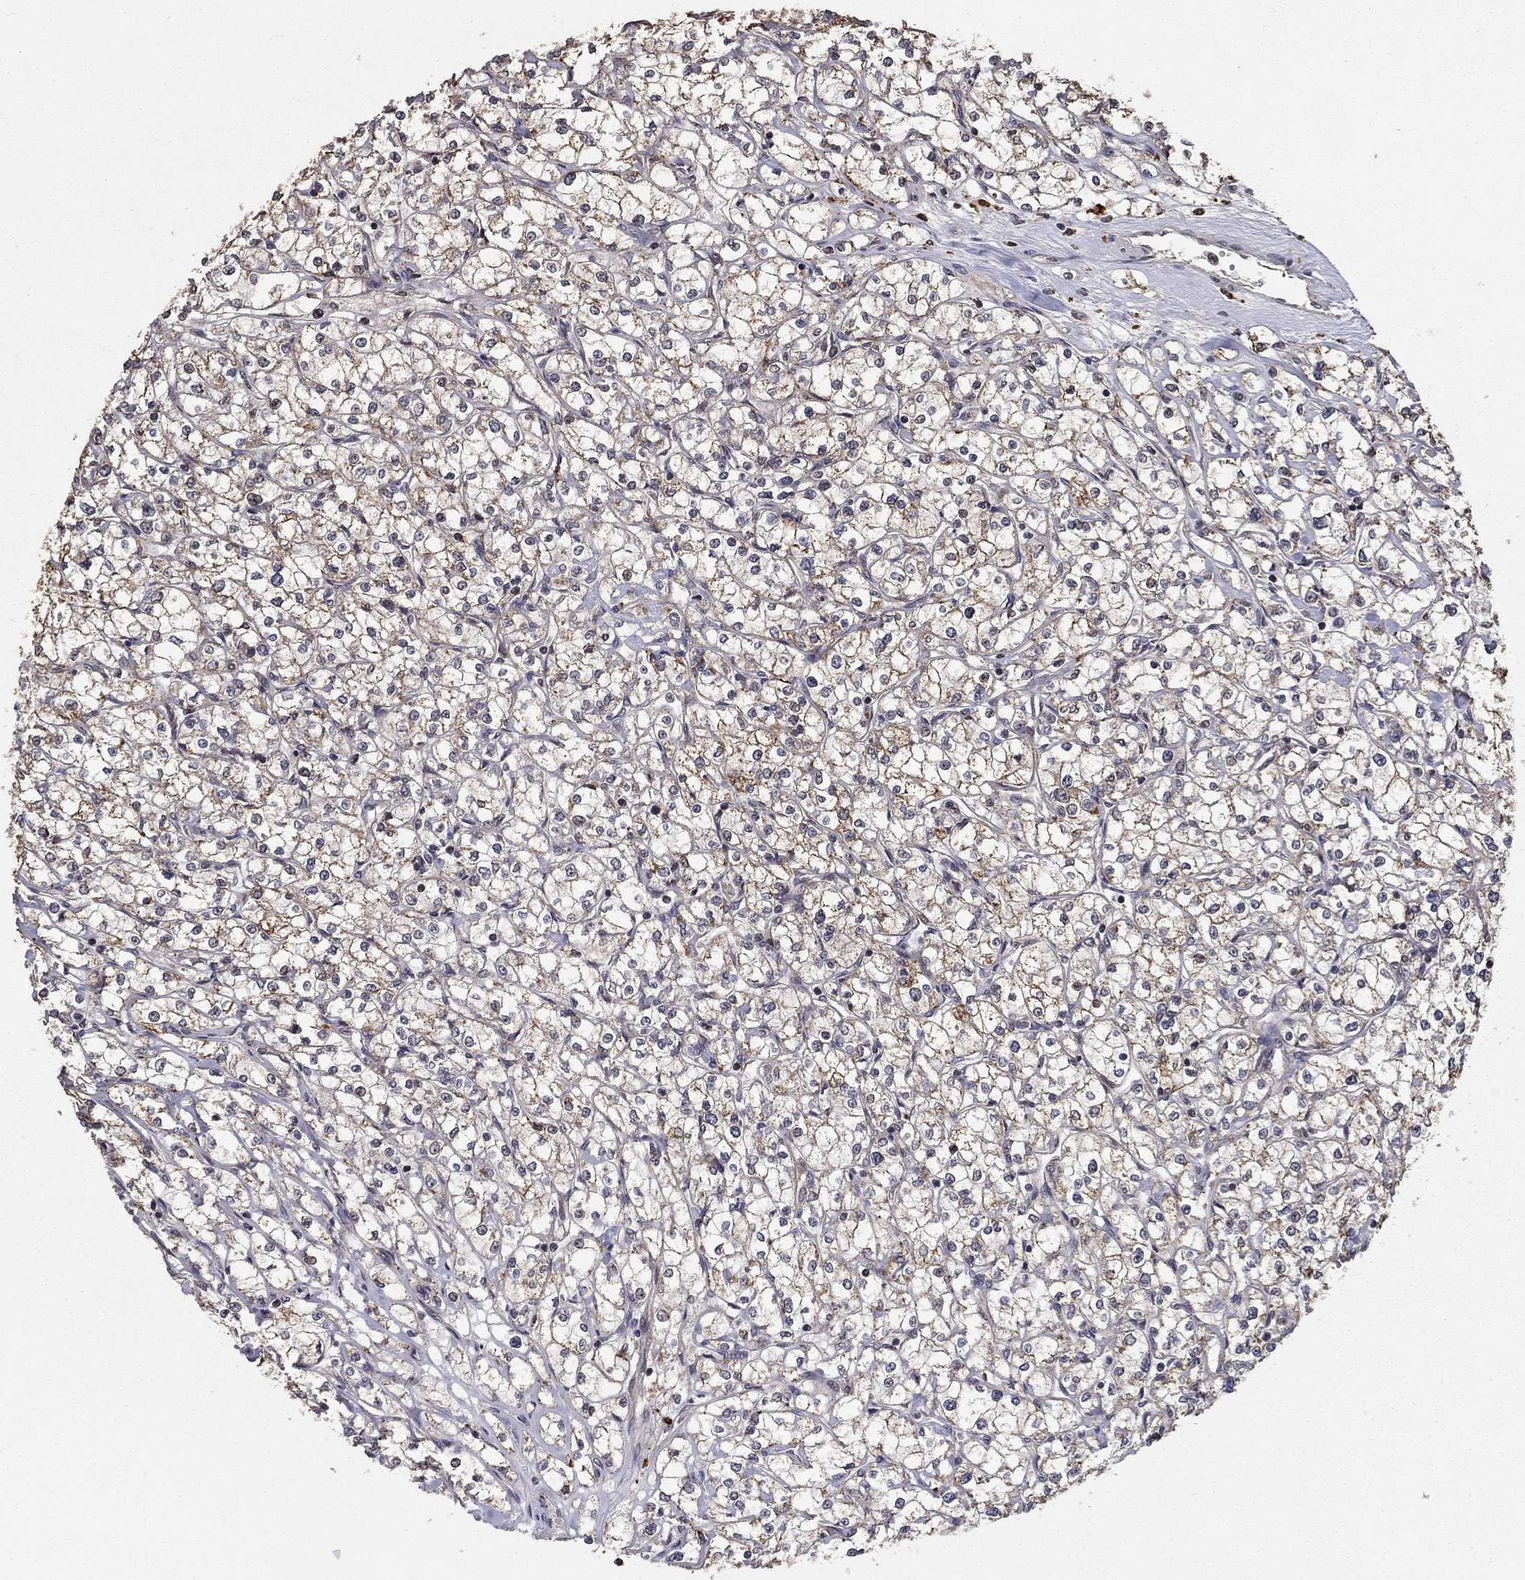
{"staining": {"intensity": "moderate", "quantity": ">75%", "location": "cytoplasmic/membranous"}, "tissue": "renal cancer", "cell_type": "Tumor cells", "image_type": "cancer", "snomed": [{"axis": "morphology", "description": "Adenocarcinoma, NOS"}, {"axis": "topography", "description": "Kidney"}], "caption": "A high-resolution micrograph shows immunohistochemistry (IHC) staining of renal adenocarcinoma, which reveals moderate cytoplasmic/membranous positivity in about >75% of tumor cells.", "gene": "ACOT13", "patient": {"sex": "male", "age": 67}}